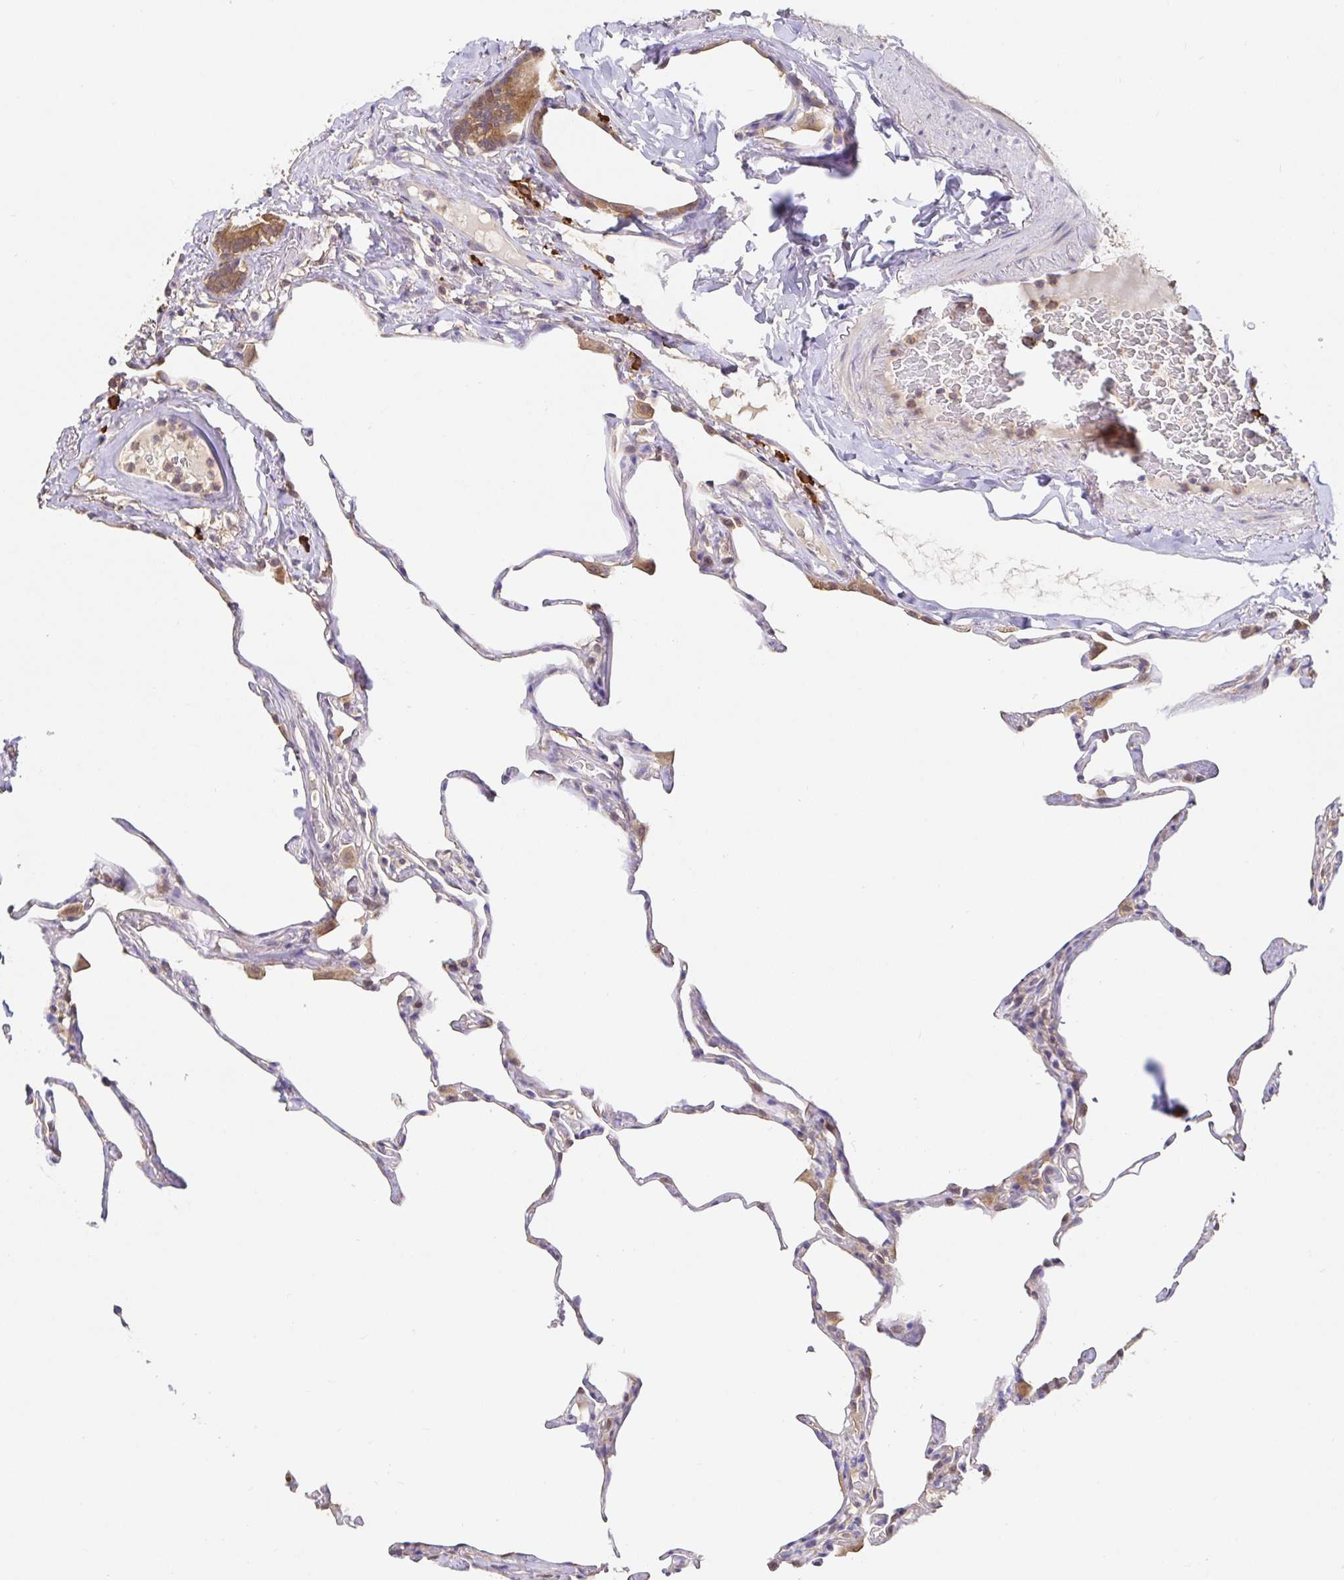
{"staining": {"intensity": "weak", "quantity": "<25%", "location": "cytoplasmic/membranous"}, "tissue": "lung", "cell_type": "Alveolar cells", "image_type": "normal", "snomed": [{"axis": "morphology", "description": "Normal tissue, NOS"}, {"axis": "topography", "description": "Lung"}], "caption": "This is an IHC image of benign human lung. There is no positivity in alveolar cells.", "gene": "HAGH", "patient": {"sex": "male", "age": 65}}